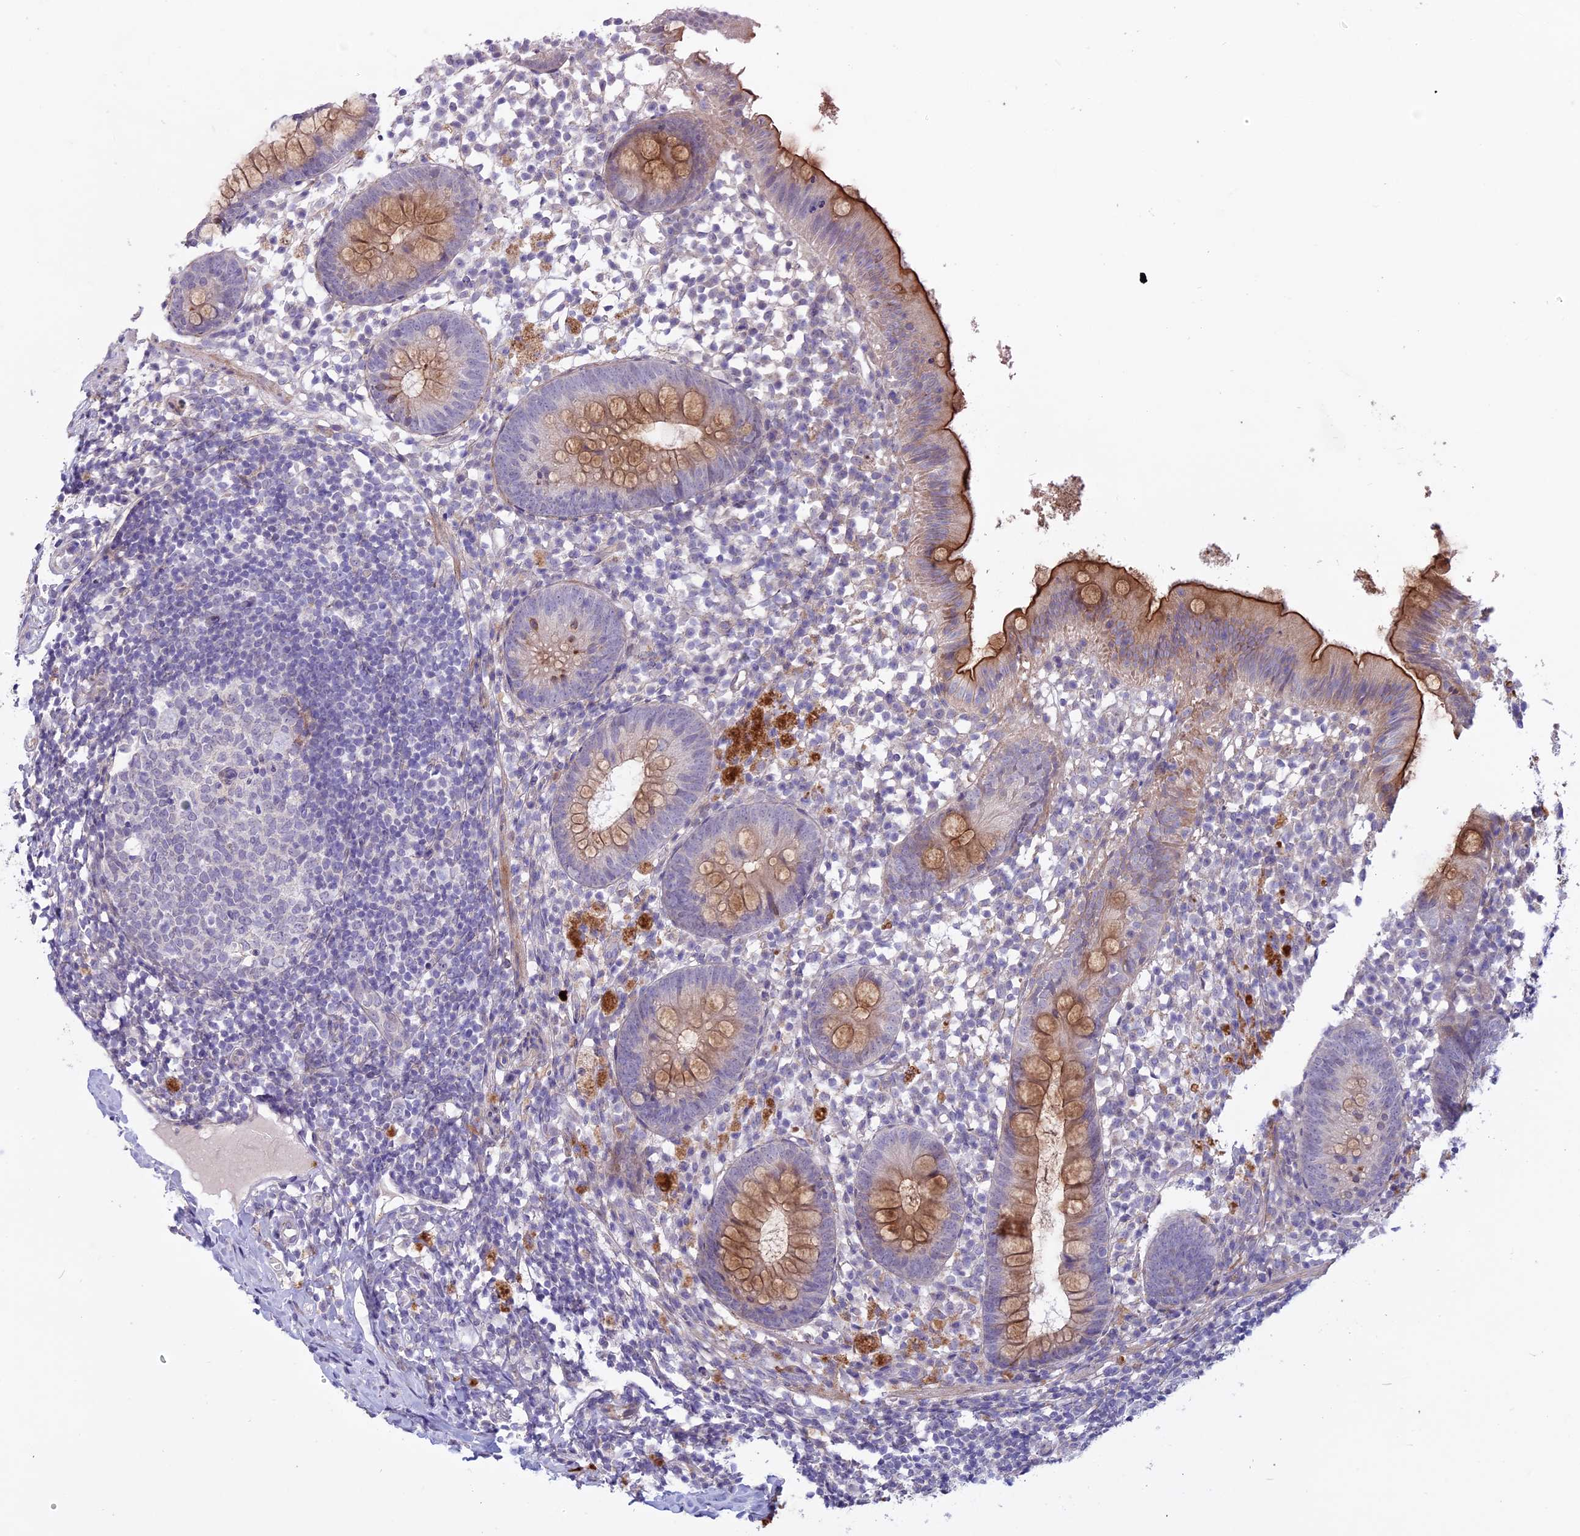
{"staining": {"intensity": "moderate", "quantity": "25%-75%", "location": "cytoplasmic/membranous"}, "tissue": "appendix", "cell_type": "Glandular cells", "image_type": "normal", "snomed": [{"axis": "morphology", "description": "Normal tissue, NOS"}, {"axis": "topography", "description": "Appendix"}], "caption": "IHC histopathology image of normal appendix: appendix stained using IHC reveals medium levels of moderate protein expression localized specifically in the cytoplasmic/membranous of glandular cells, appearing as a cytoplasmic/membranous brown color.", "gene": "SPHKAP", "patient": {"sex": "female", "age": 20}}